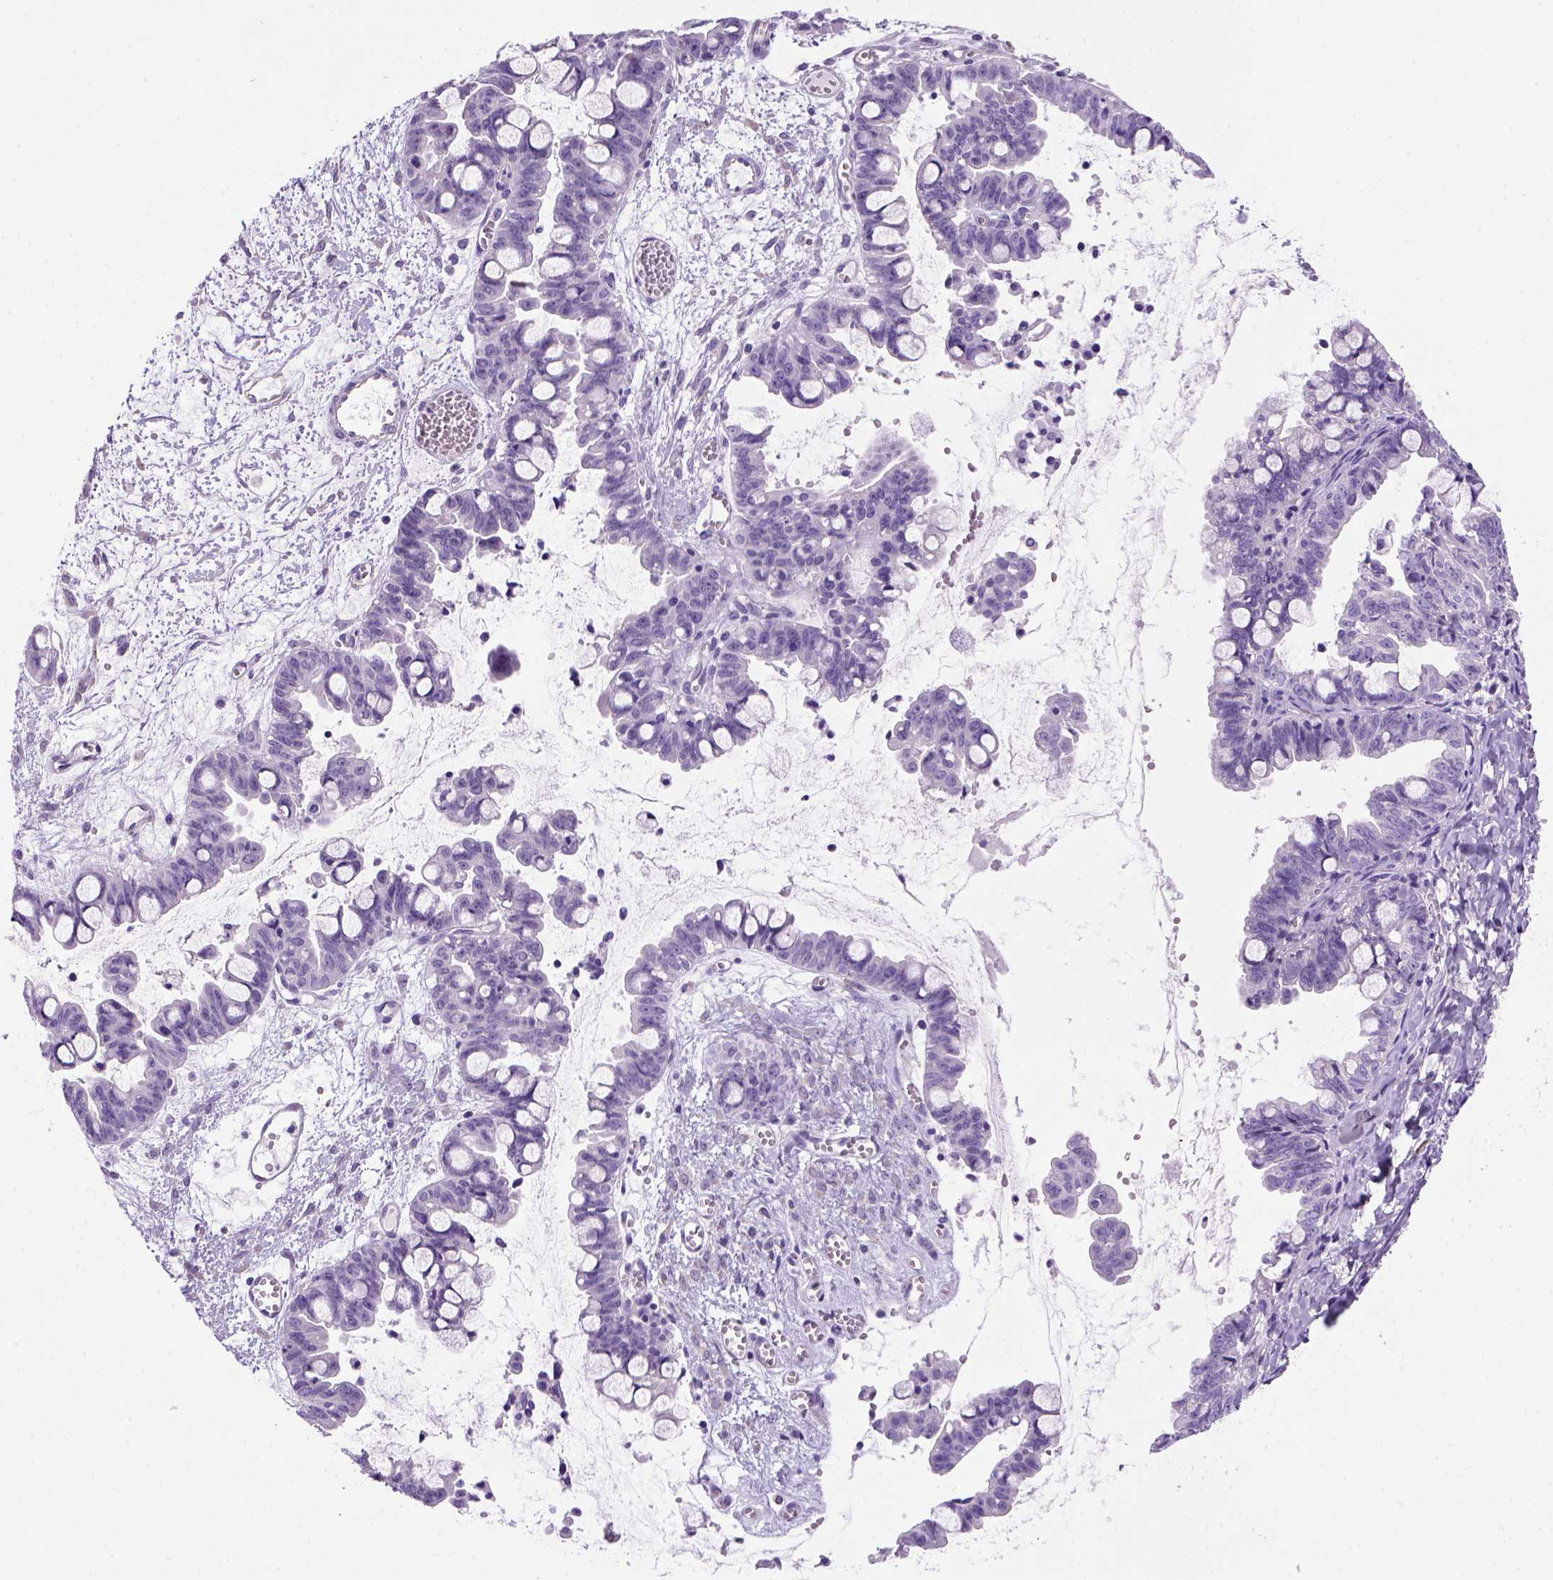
{"staining": {"intensity": "negative", "quantity": "none", "location": "none"}, "tissue": "ovarian cancer", "cell_type": "Tumor cells", "image_type": "cancer", "snomed": [{"axis": "morphology", "description": "Cystadenocarcinoma, mucinous, NOS"}, {"axis": "topography", "description": "Ovary"}], "caption": "Immunohistochemistry of human ovarian cancer (mucinous cystadenocarcinoma) displays no positivity in tumor cells. (Immunohistochemistry (ihc), brightfield microscopy, high magnification).", "gene": "ARHGEF33", "patient": {"sex": "female", "age": 63}}